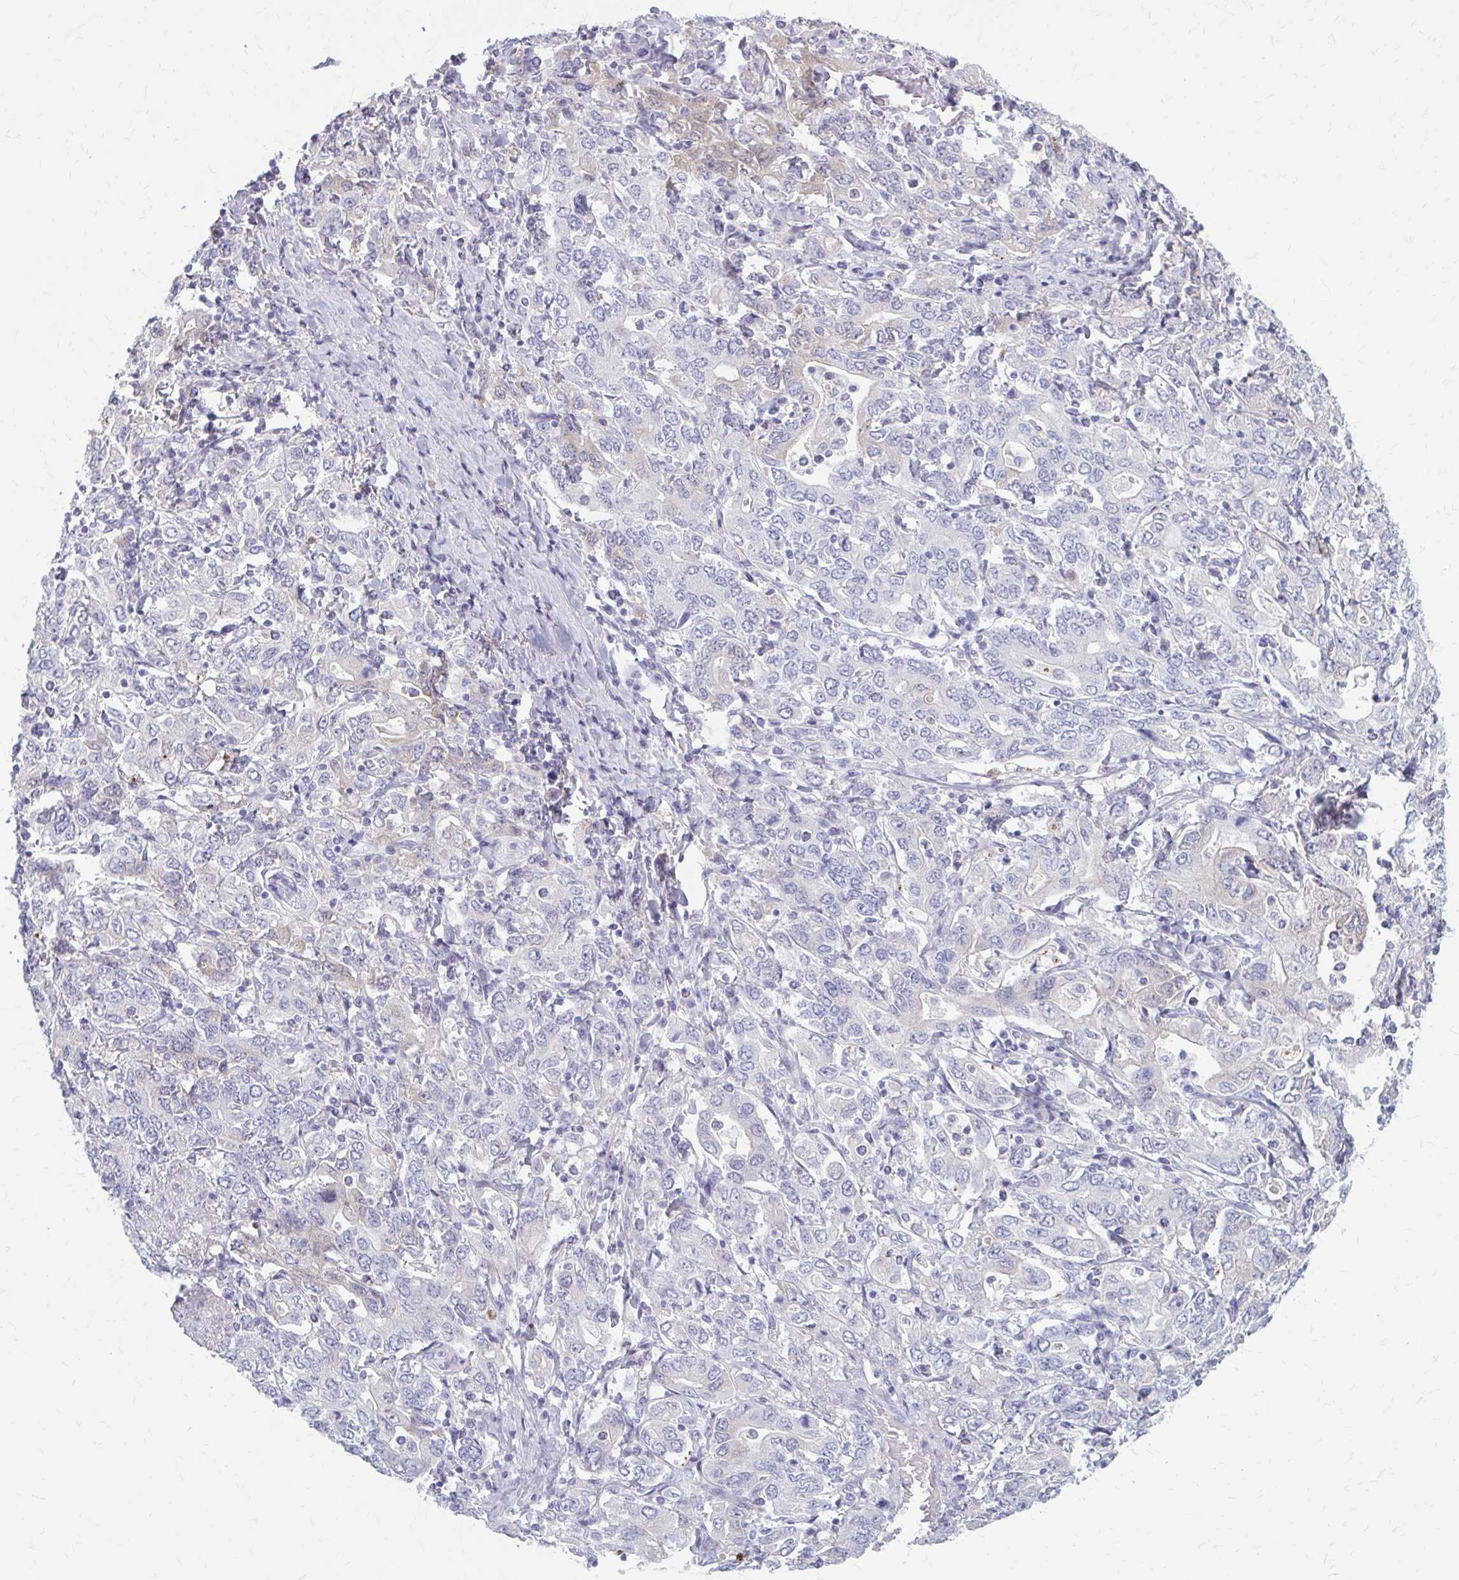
{"staining": {"intensity": "negative", "quantity": "none", "location": "none"}, "tissue": "stomach cancer", "cell_type": "Tumor cells", "image_type": "cancer", "snomed": [{"axis": "morphology", "description": "Adenocarcinoma, NOS"}, {"axis": "topography", "description": "Stomach, upper"}, {"axis": "topography", "description": "Stomach"}], "caption": "High power microscopy image of an immunohistochemistry (IHC) histopathology image of stomach cancer, revealing no significant positivity in tumor cells.", "gene": "SERPIND1", "patient": {"sex": "male", "age": 62}}